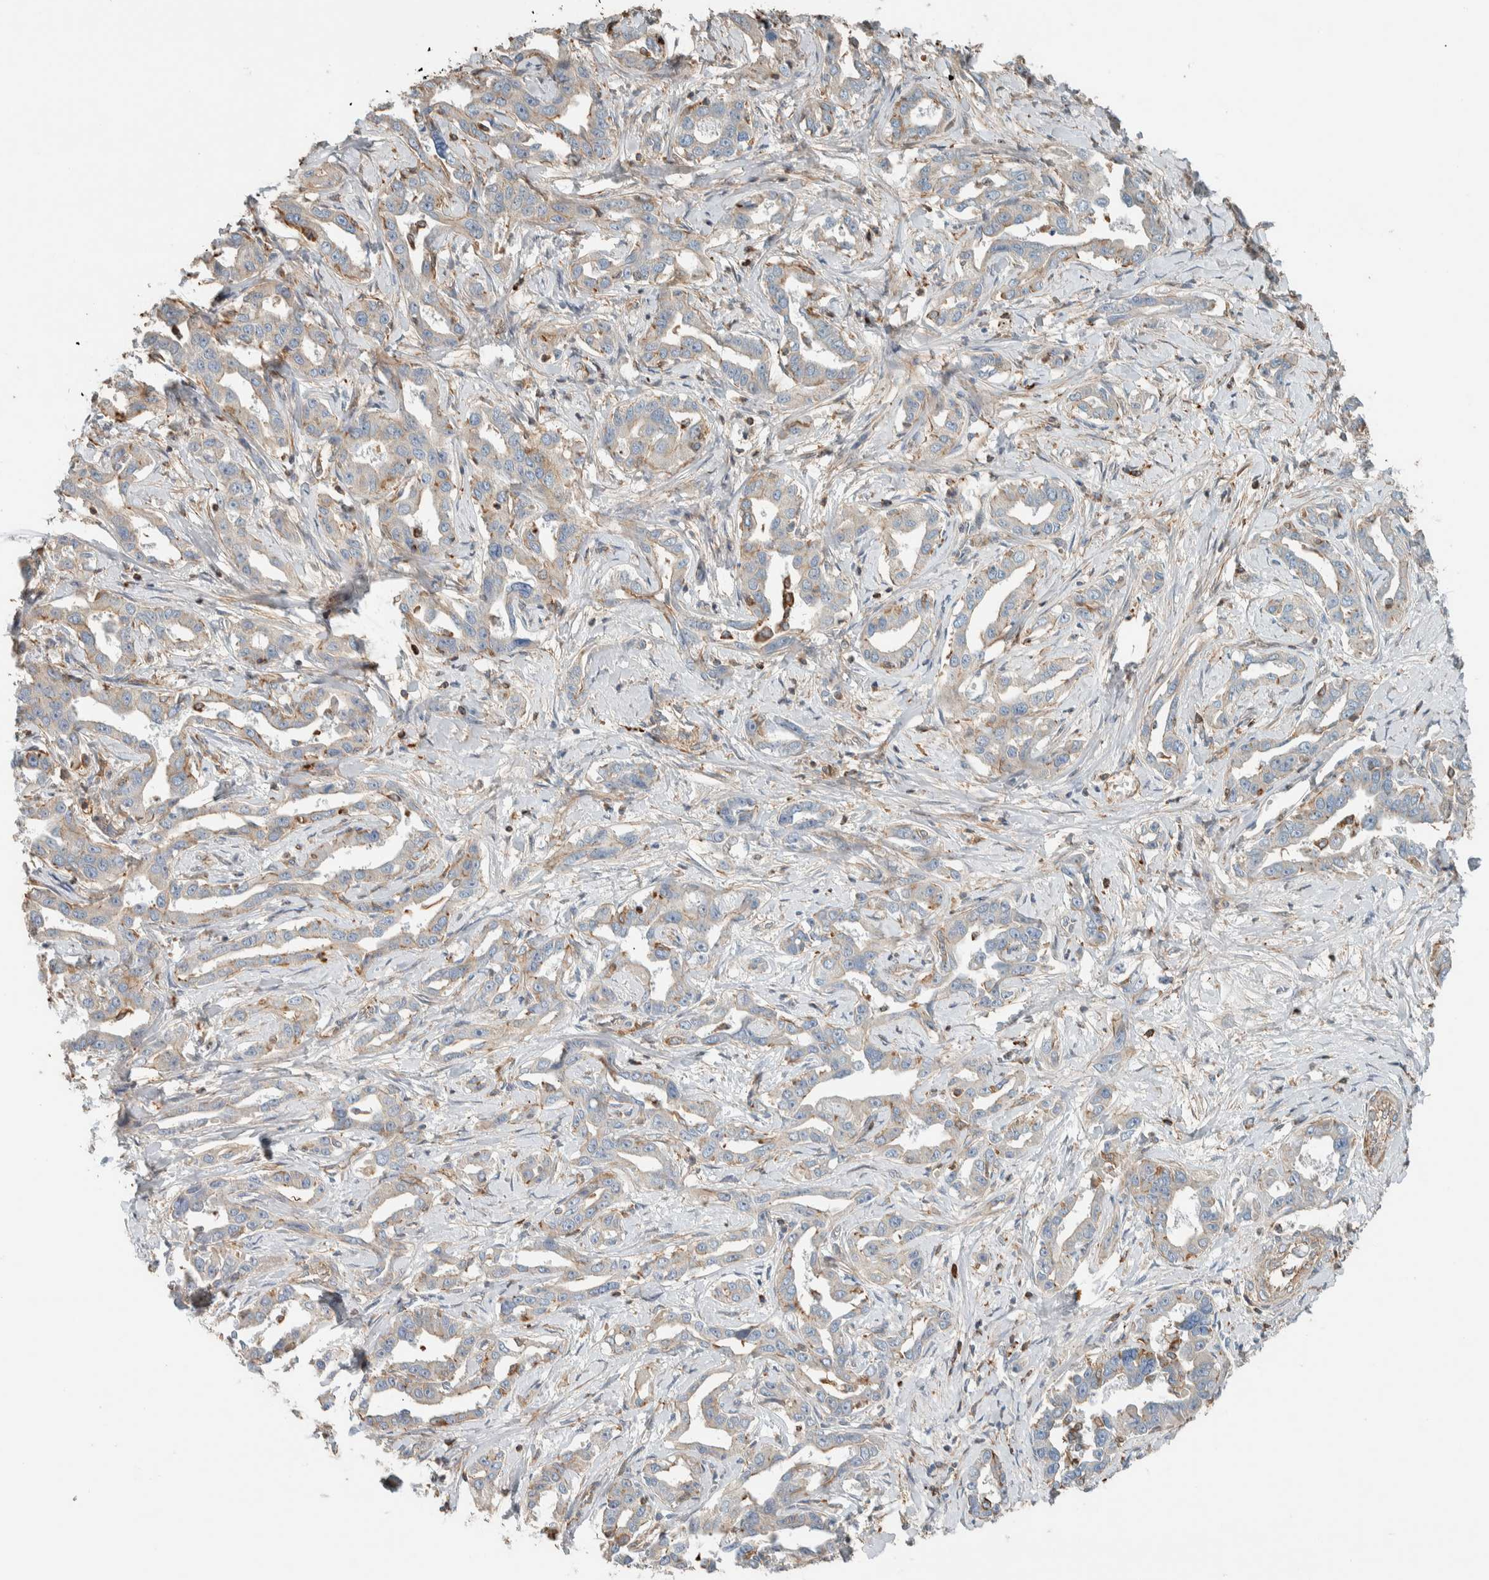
{"staining": {"intensity": "weak", "quantity": "<25%", "location": "cytoplasmic/membranous"}, "tissue": "liver cancer", "cell_type": "Tumor cells", "image_type": "cancer", "snomed": [{"axis": "morphology", "description": "Cholangiocarcinoma"}, {"axis": "topography", "description": "Liver"}], "caption": "This is an immunohistochemistry (IHC) image of liver cholangiocarcinoma. There is no staining in tumor cells.", "gene": "CTBP2", "patient": {"sex": "male", "age": 59}}